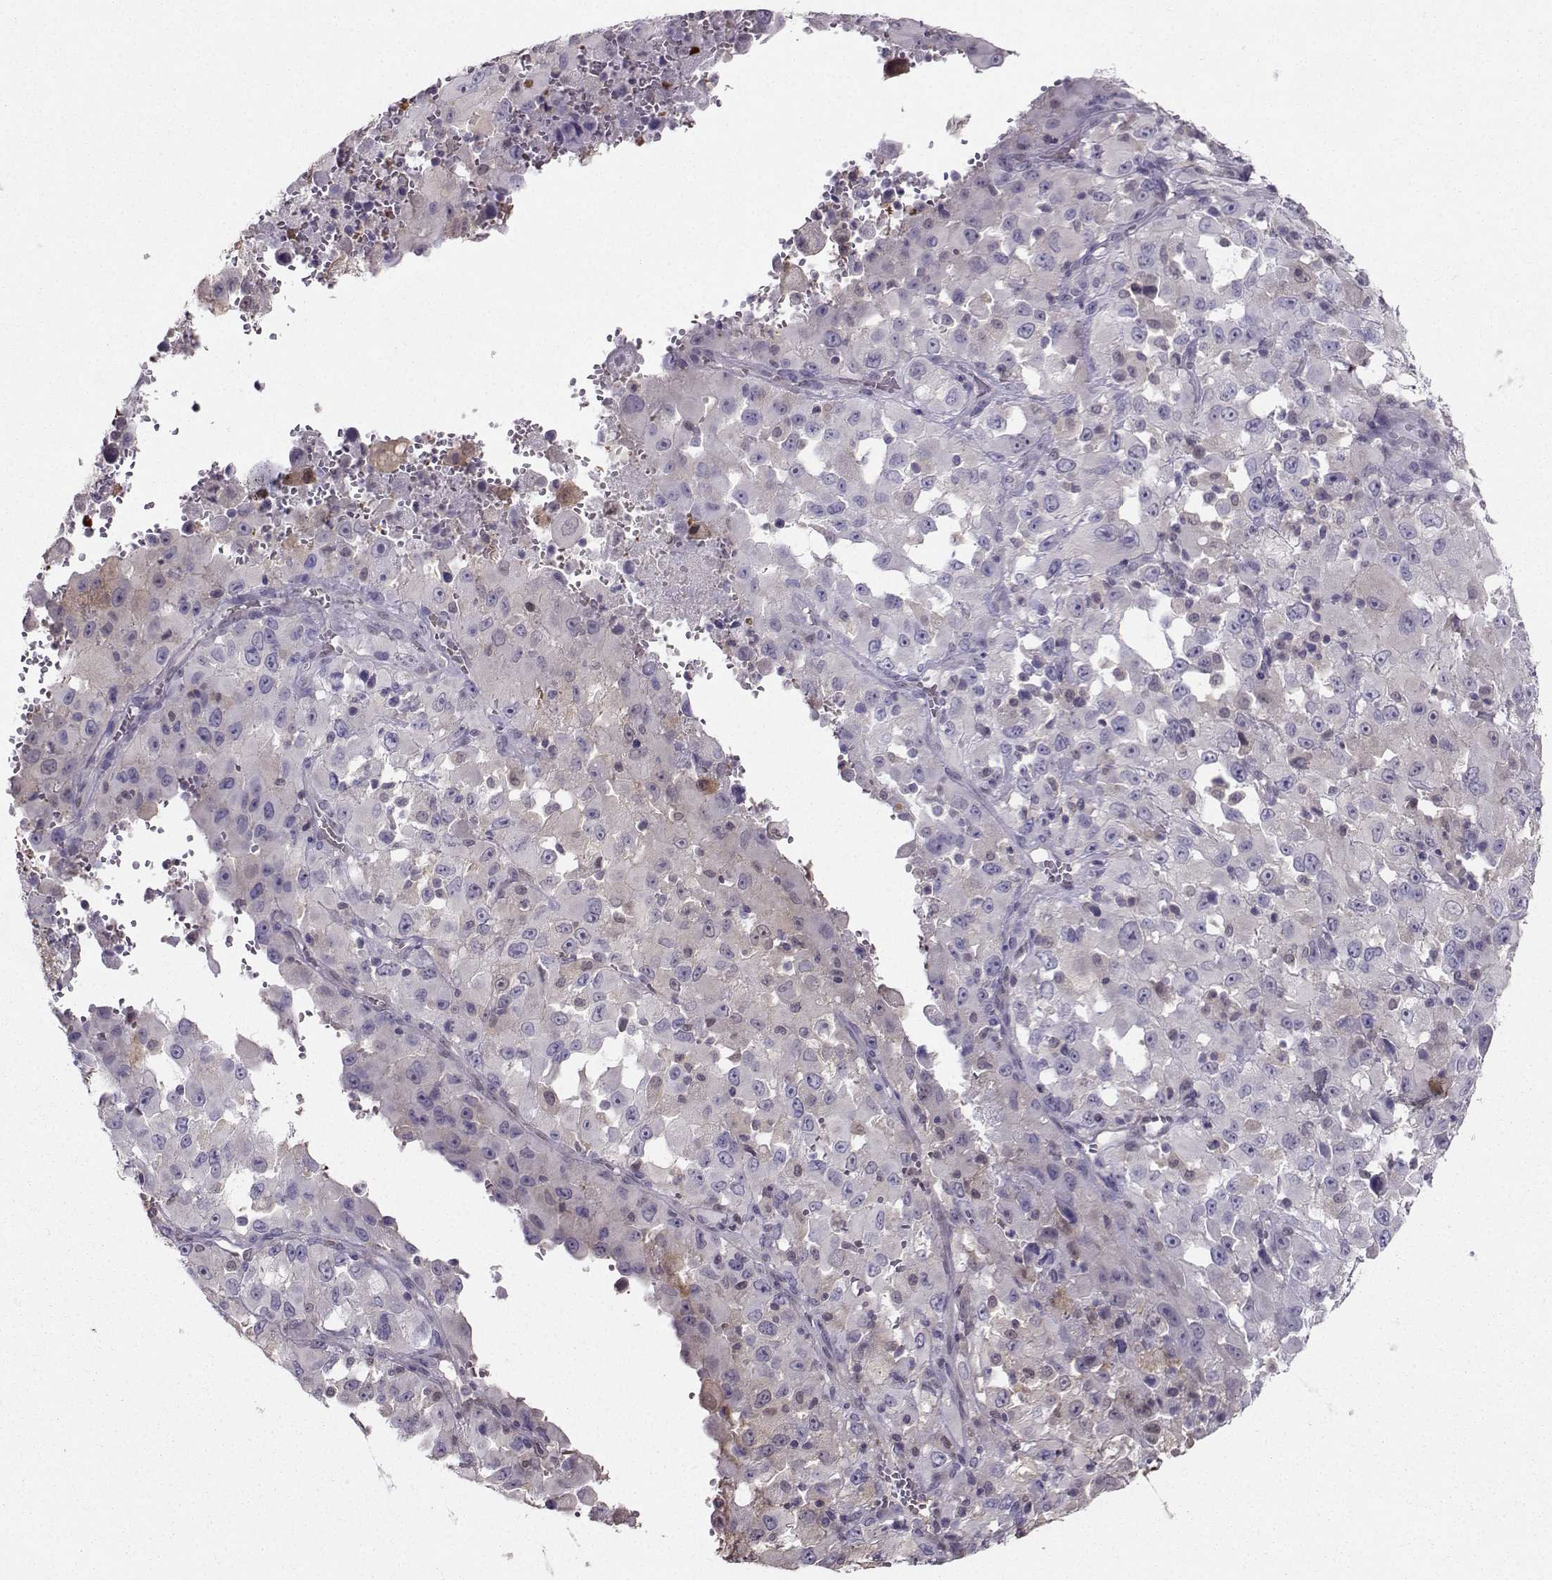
{"staining": {"intensity": "moderate", "quantity": "<25%", "location": "cytoplasmic/membranous"}, "tissue": "melanoma", "cell_type": "Tumor cells", "image_type": "cancer", "snomed": [{"axis": "morphology", "description": "Malignant melanoma, Metastatic site"}, {"axis": "topography", "description": "Soft tissue"}], "caption": "A photomicrograph of human melanoma stained for a protein displays moderate cytoplasmic/membranous brown staining in tumor cells. The staining is performed using DAB (3,3'-diaminobenzidine) brown chromogen to label protein expression. The nuclei are counter-stained blue using hematoxylin.", "gene": "PGK1", "patient": {"sex": "male", "age": 50}}